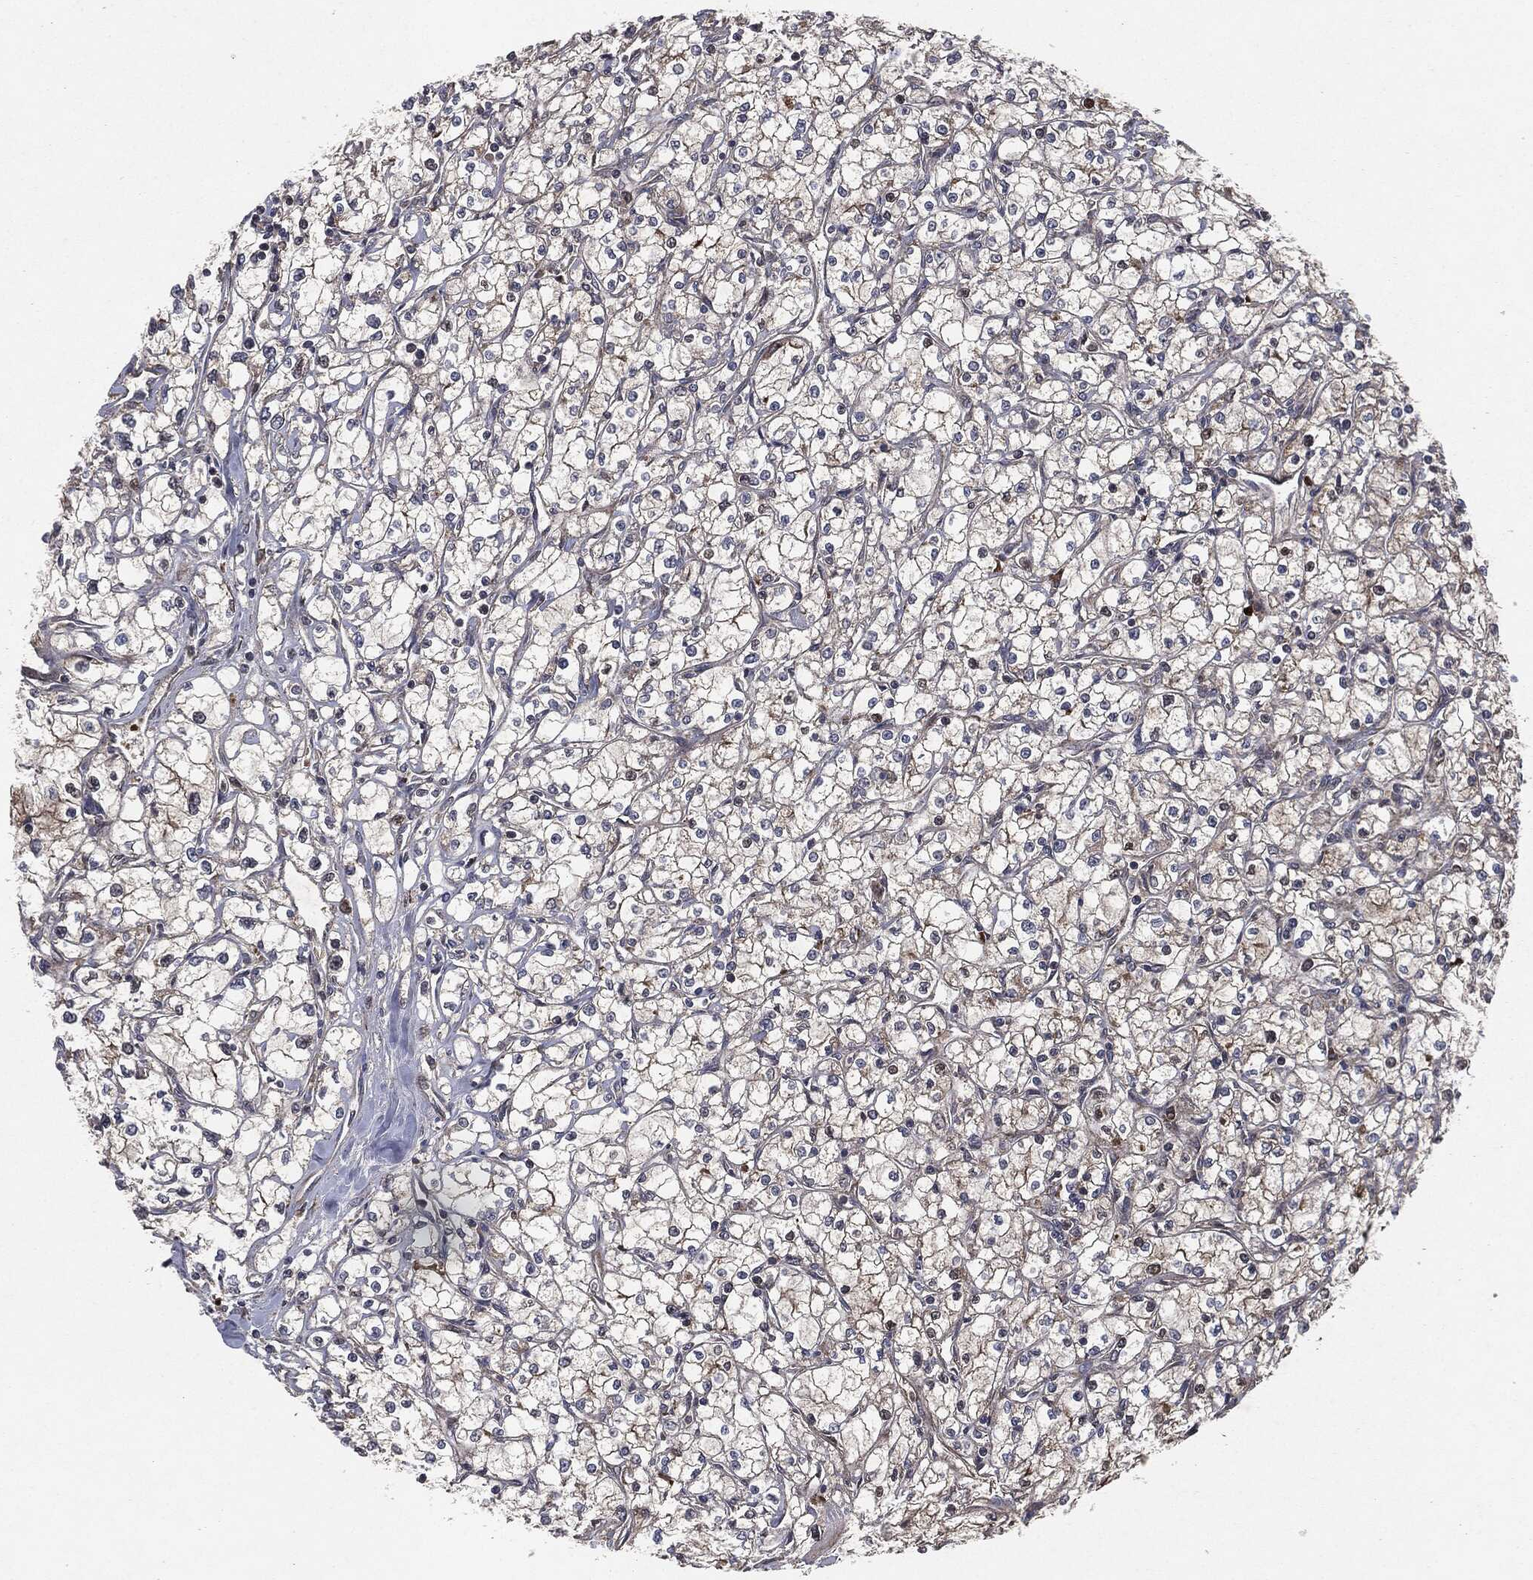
{"staining": {"intensity": "weak", "quantity": "25%-75%", "location": "cytoplasmic/membranous"}, "tissue": "renal cancer", "cell_type": "Tumor cells", "image_type": "cancer", "snomed": [{"axis": "morphology", "description": "Adenocarcinoma, NOS"}, {"axis": "topography", "description": "Kidney"}], "caption": "Brown immunohistochemical staining in human renal adenocarcinoma displays weak cytoplasmic/membranous positivity in approximately 25%-75% of tumor cells. Immunohistochemistry stains the protein of interest in brown and the nuclei are stained blue.", "gene": "RAF1", "patient": {"sex": "male", "age": 67}}